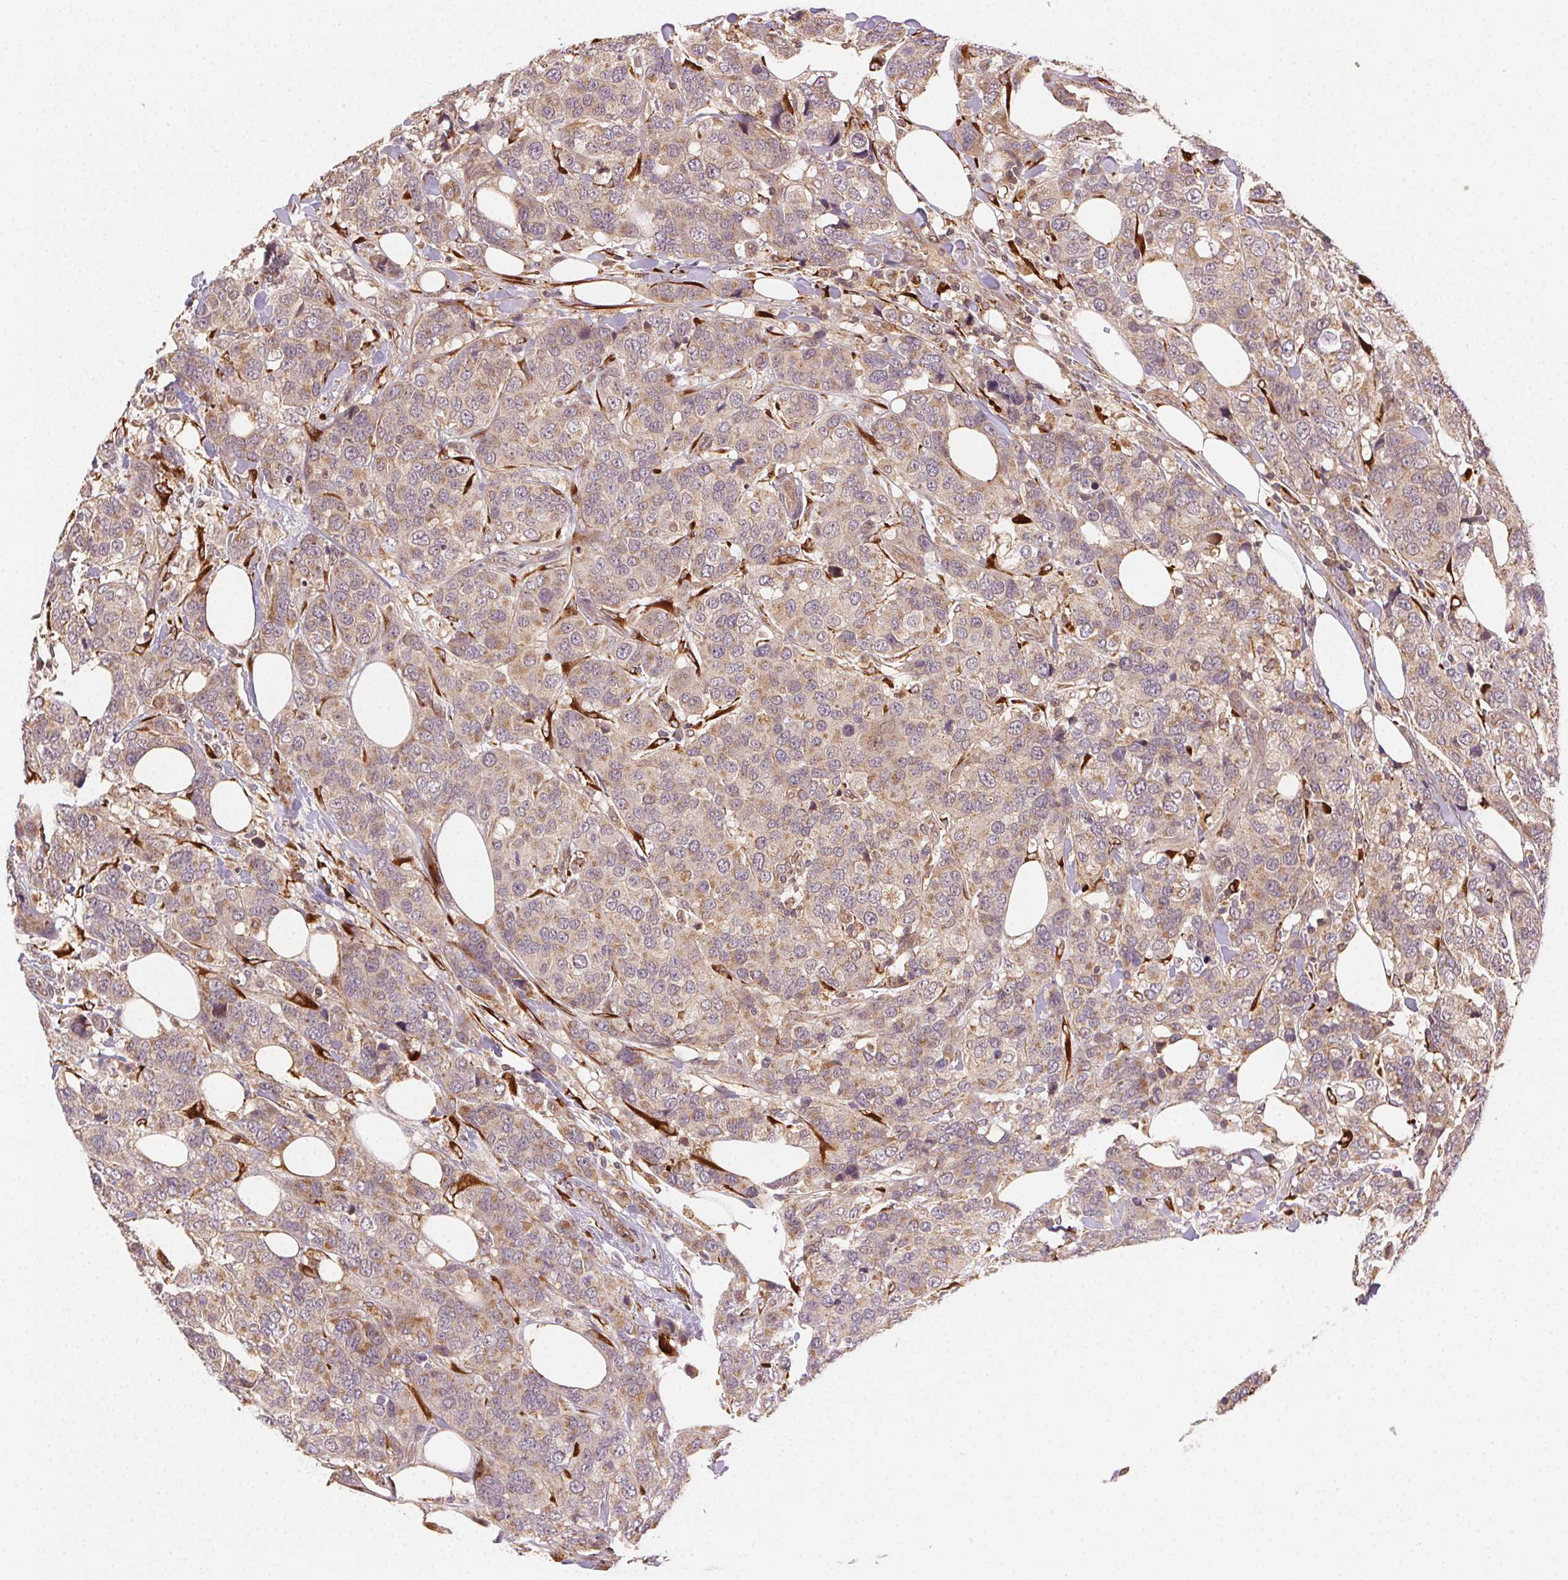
{"staining": {"intensity": "weak", "quantity": ">75%", "location": "cytoplasmic/membranous"}, "tissue": "breast cancer", "cell_type": "Tumor cells", "image_type": "cancer", "snomed": [{"axis": "morphology", "description": "Lobular carcinoma"}, {"axis": "topography", "description": "Breast"}], "caption": "Brown immunohistochemical staining in human breast lobular carcinoma displays weak cytoplasmic/membranous positivity in about >75% of tumor cells.", "gene": "KLHL15", "patient": {"sex": "female", "age": 59}}